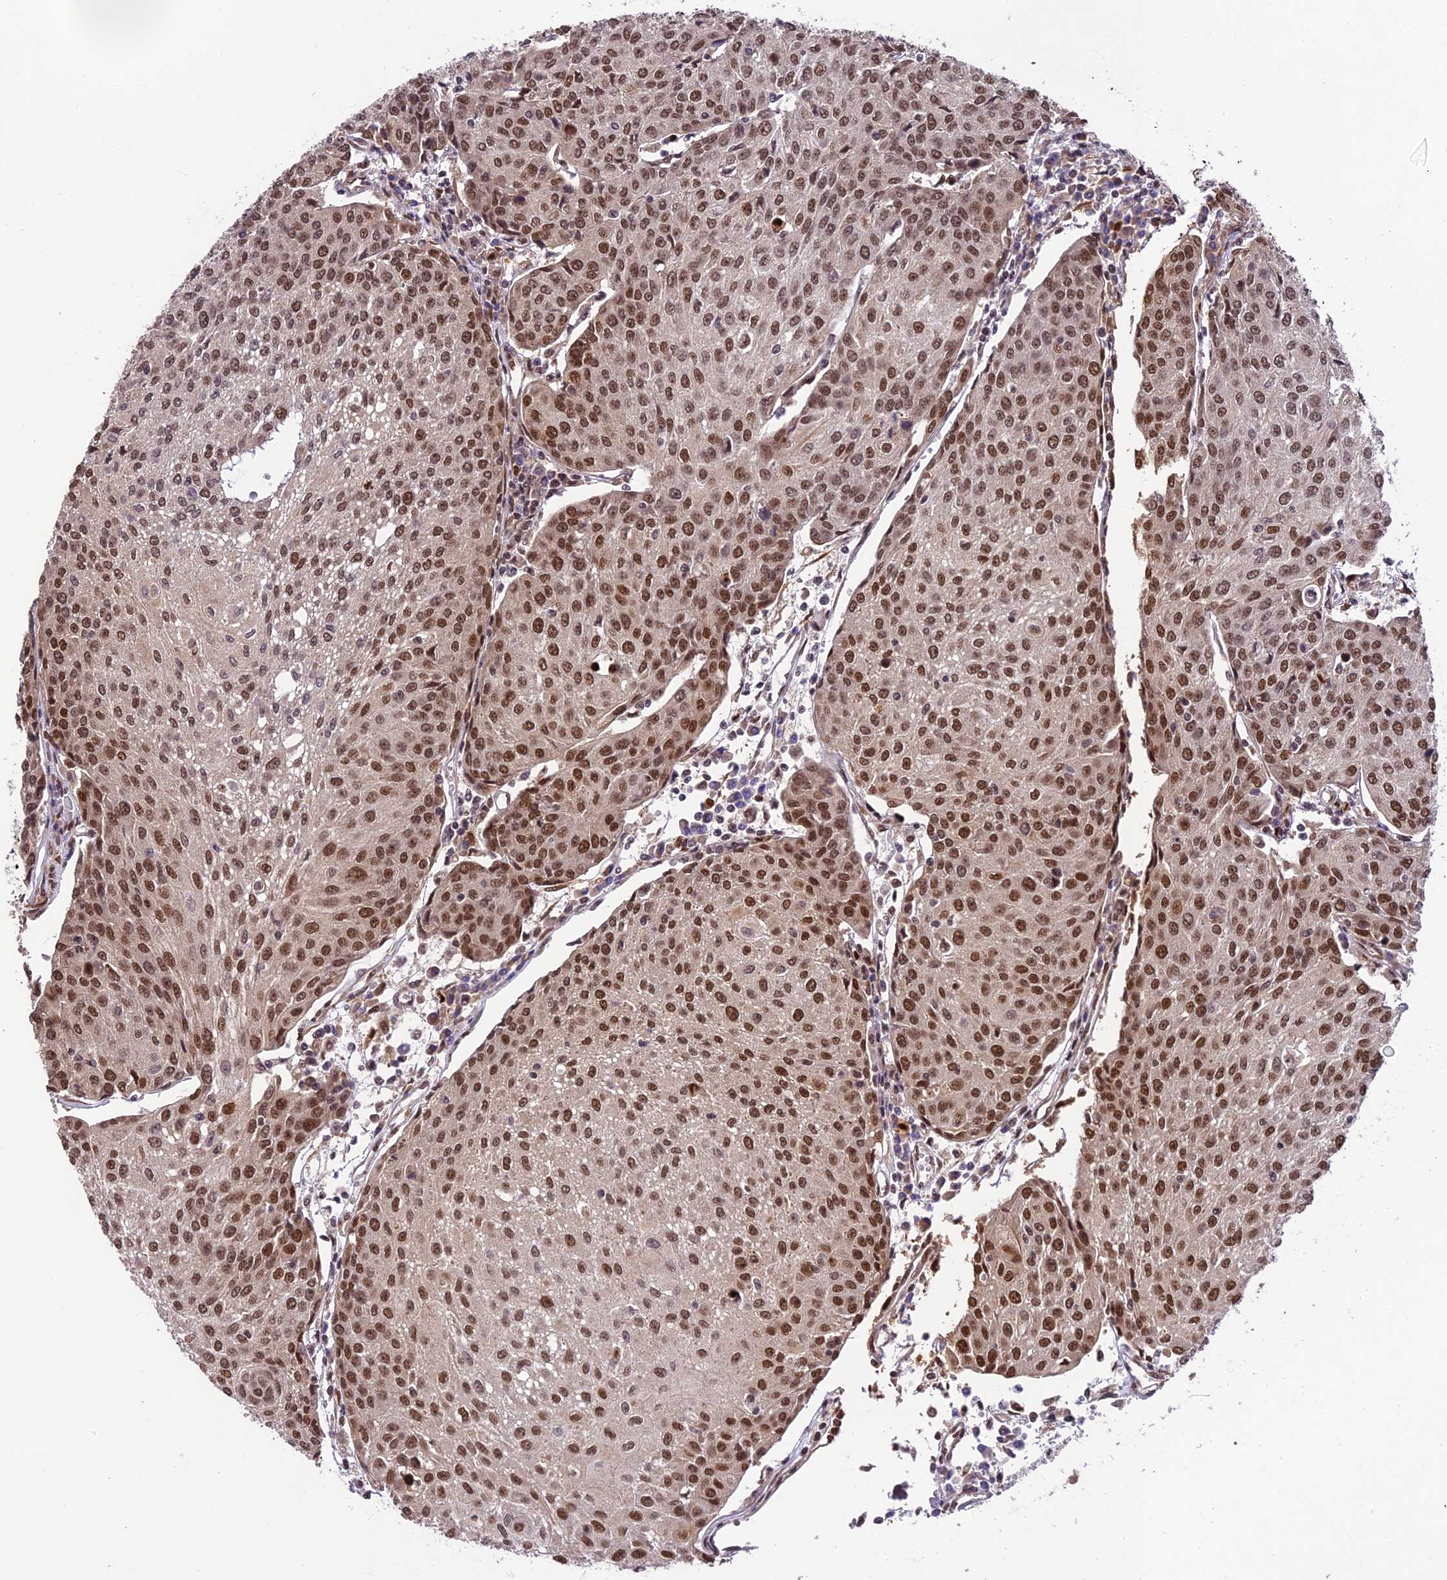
{"staining": {"intensity": "moderate", "quantity": ">75%", "location": "nuclear"}, "tissue": "urothelial cancer", "cell_type": "Tumor cells", "image_type": "cancer", "snomed": [{"axis": "morphology", "description": "Urothelial carcinoma, High grade"}, {"axis": "topography", "description": "Urinary bladder"}], "caption": "Protein staining of high-grade urothelial carcinoma tissue demonstrates moderate nuclear positivity in about >75% of tumor cells.", "gene": "TRIM22", "patient": {"sex": "female", "age": 85}}